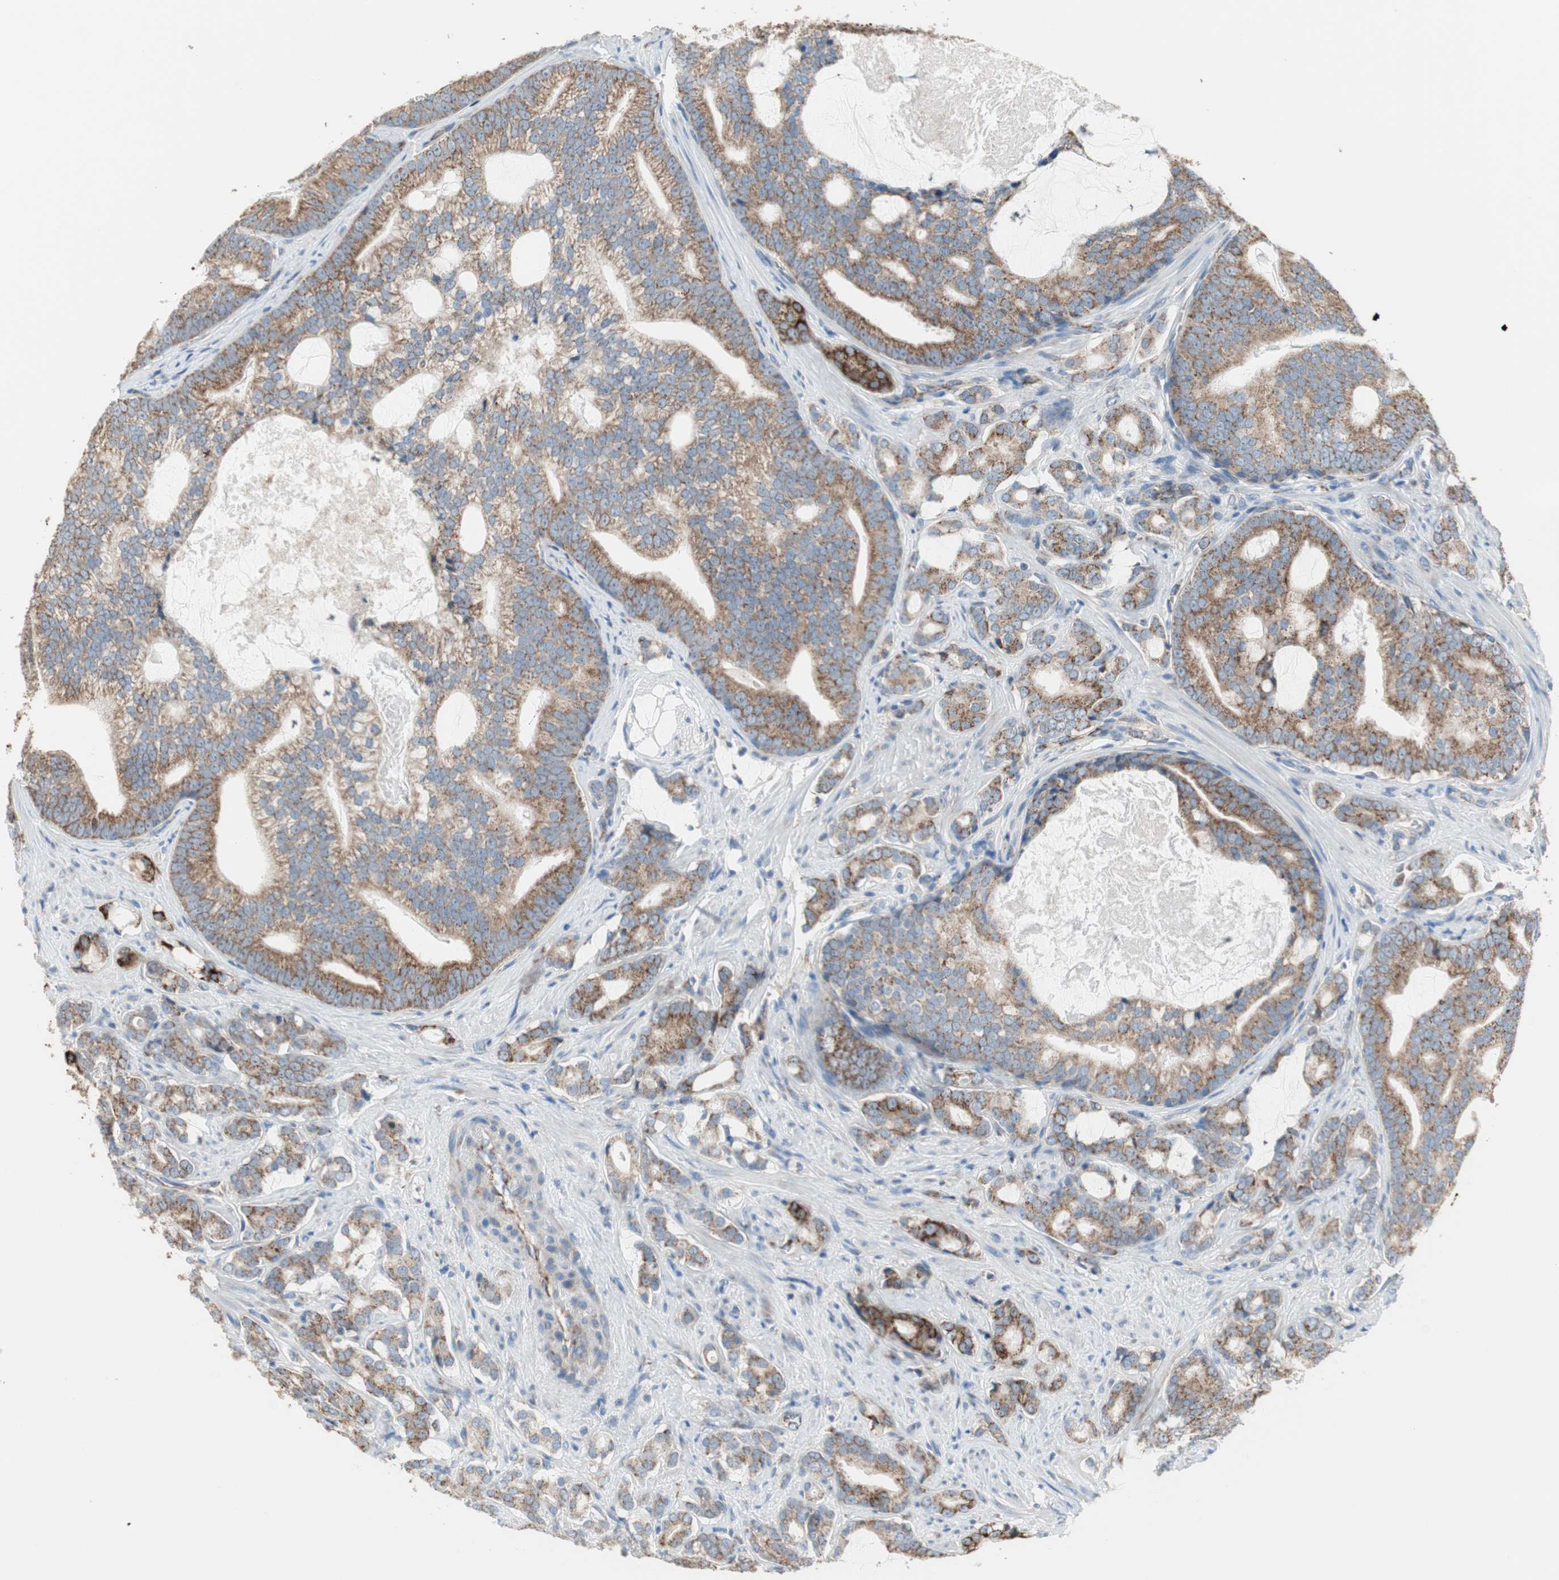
{"staining": {"intensity": "strong", "quantity": ">75%", "location": "cytoplasmic/membranous"}, "tissue": "prostate cancer", "cell_type": "Tumor cells", "image_type": "cancer", "snomed": [{"axis": "morphology", "description": "Adenocarcinoma, Low grade"}, {"axis": "topography", "description": "Prostate"}], "caption": "DAB (3,3'-diaminobenzidine) immunohistochemical staining of prostate cancer (low-grade adenocarcinoma) demonstrates strong cytoplasmic/membranous protein staining in approximately >75% of tumor cells. The protein of interest is shown in brown color, while the nuclei are stained blue.", "gene": "TST", "patient": {"sex": "male", "age": 58}}